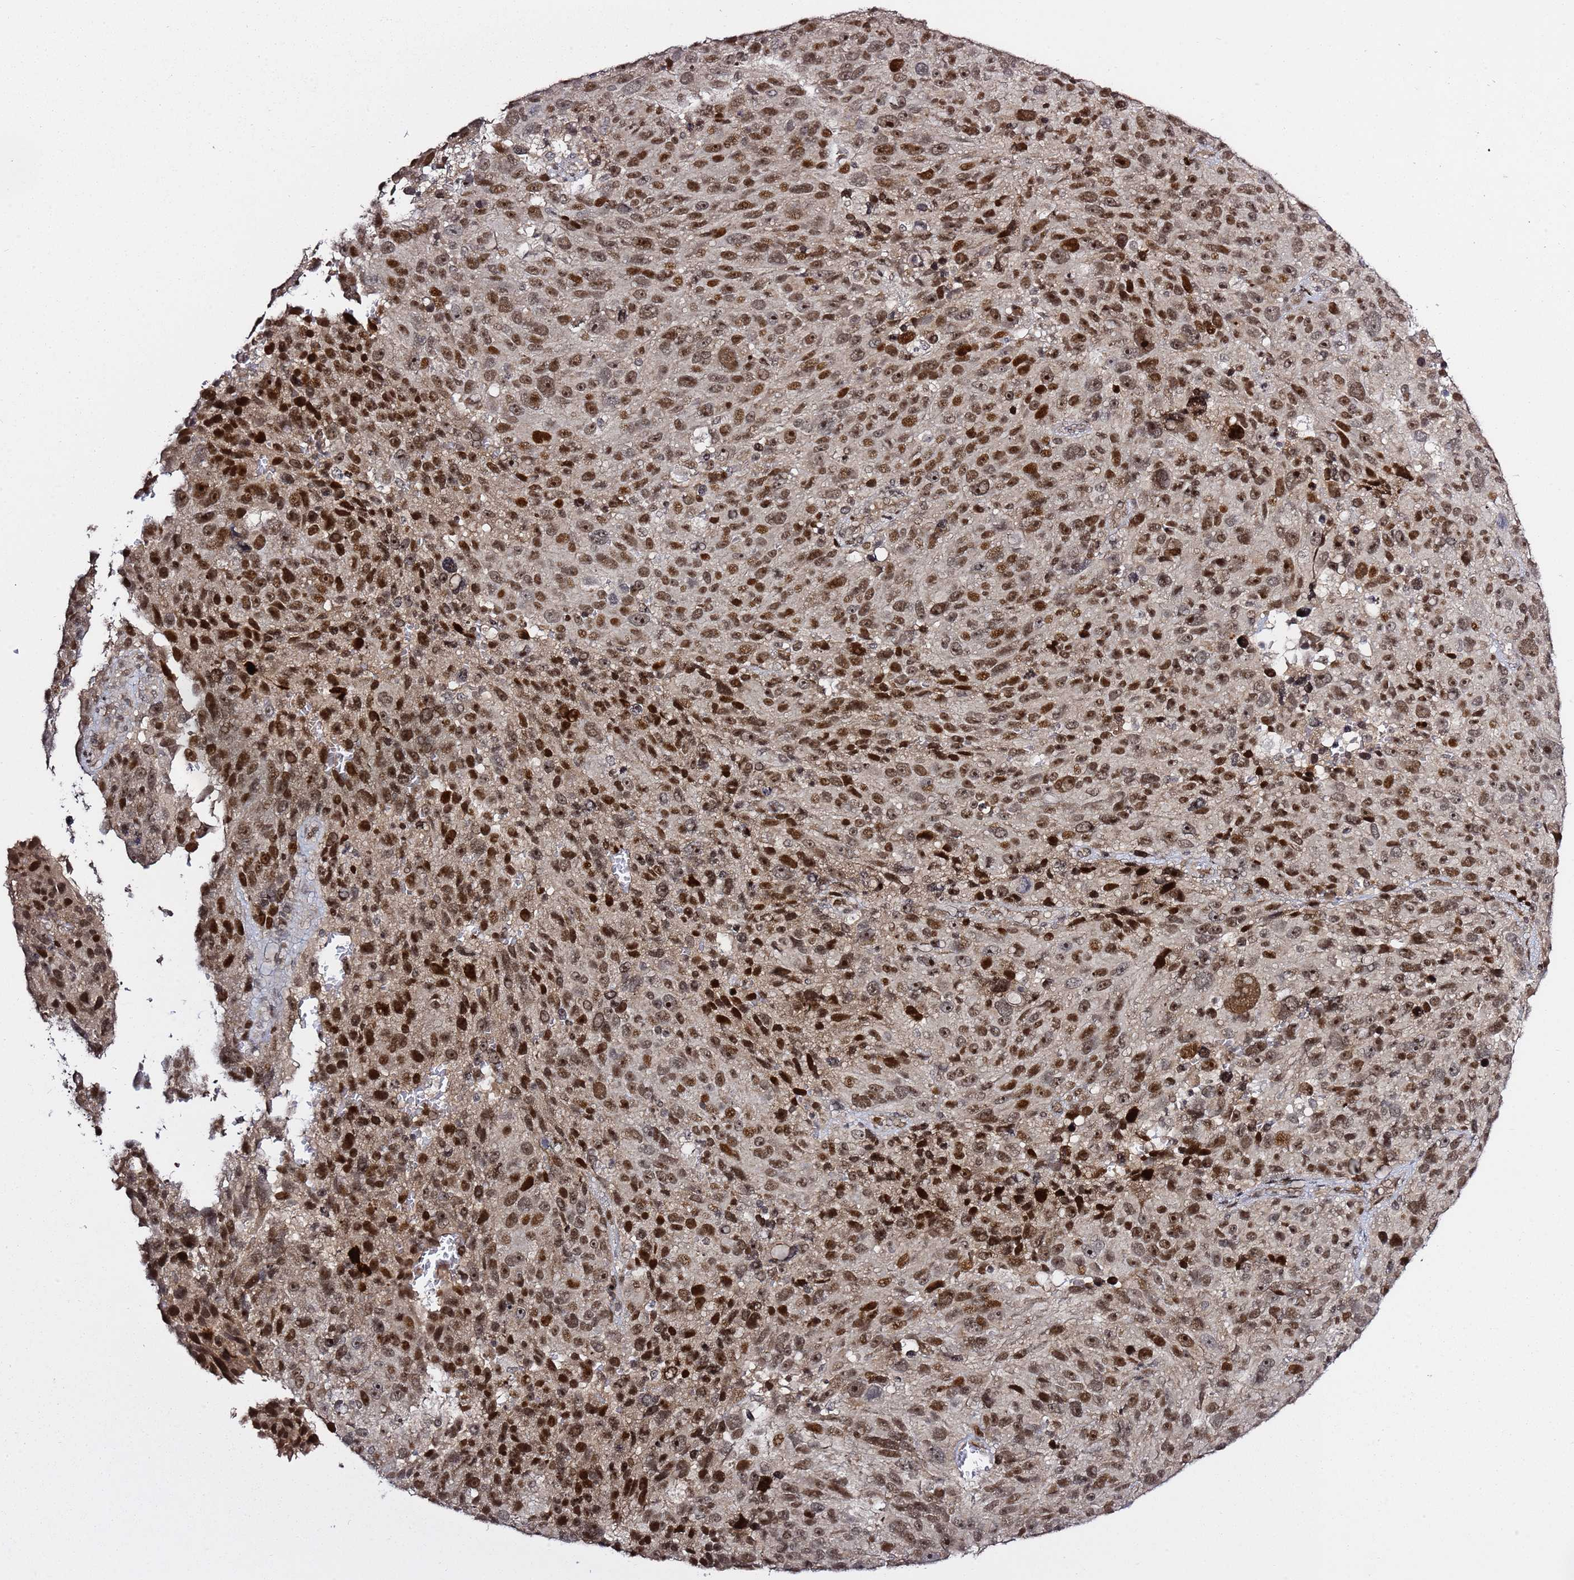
{"staining": {"intensity": "strong", "quantity": ">75%", "location": "nuclear"}, "tissue": "melanoma", "cell_type": "Tumor cells", "image_type": "cancer", "snomed": [{"axis": "morphology", "description": "Malignant melanoma, NOS"}, {"axis": "topography", "description": "Skin"}], "caption": "Strong nuclear staining for a protein is present in about >75% of tumor cells of melanoma using immunohistochemistry (IHC).", "gene": "RCOR2", "patient": {"sex": "male", "age": 84}}